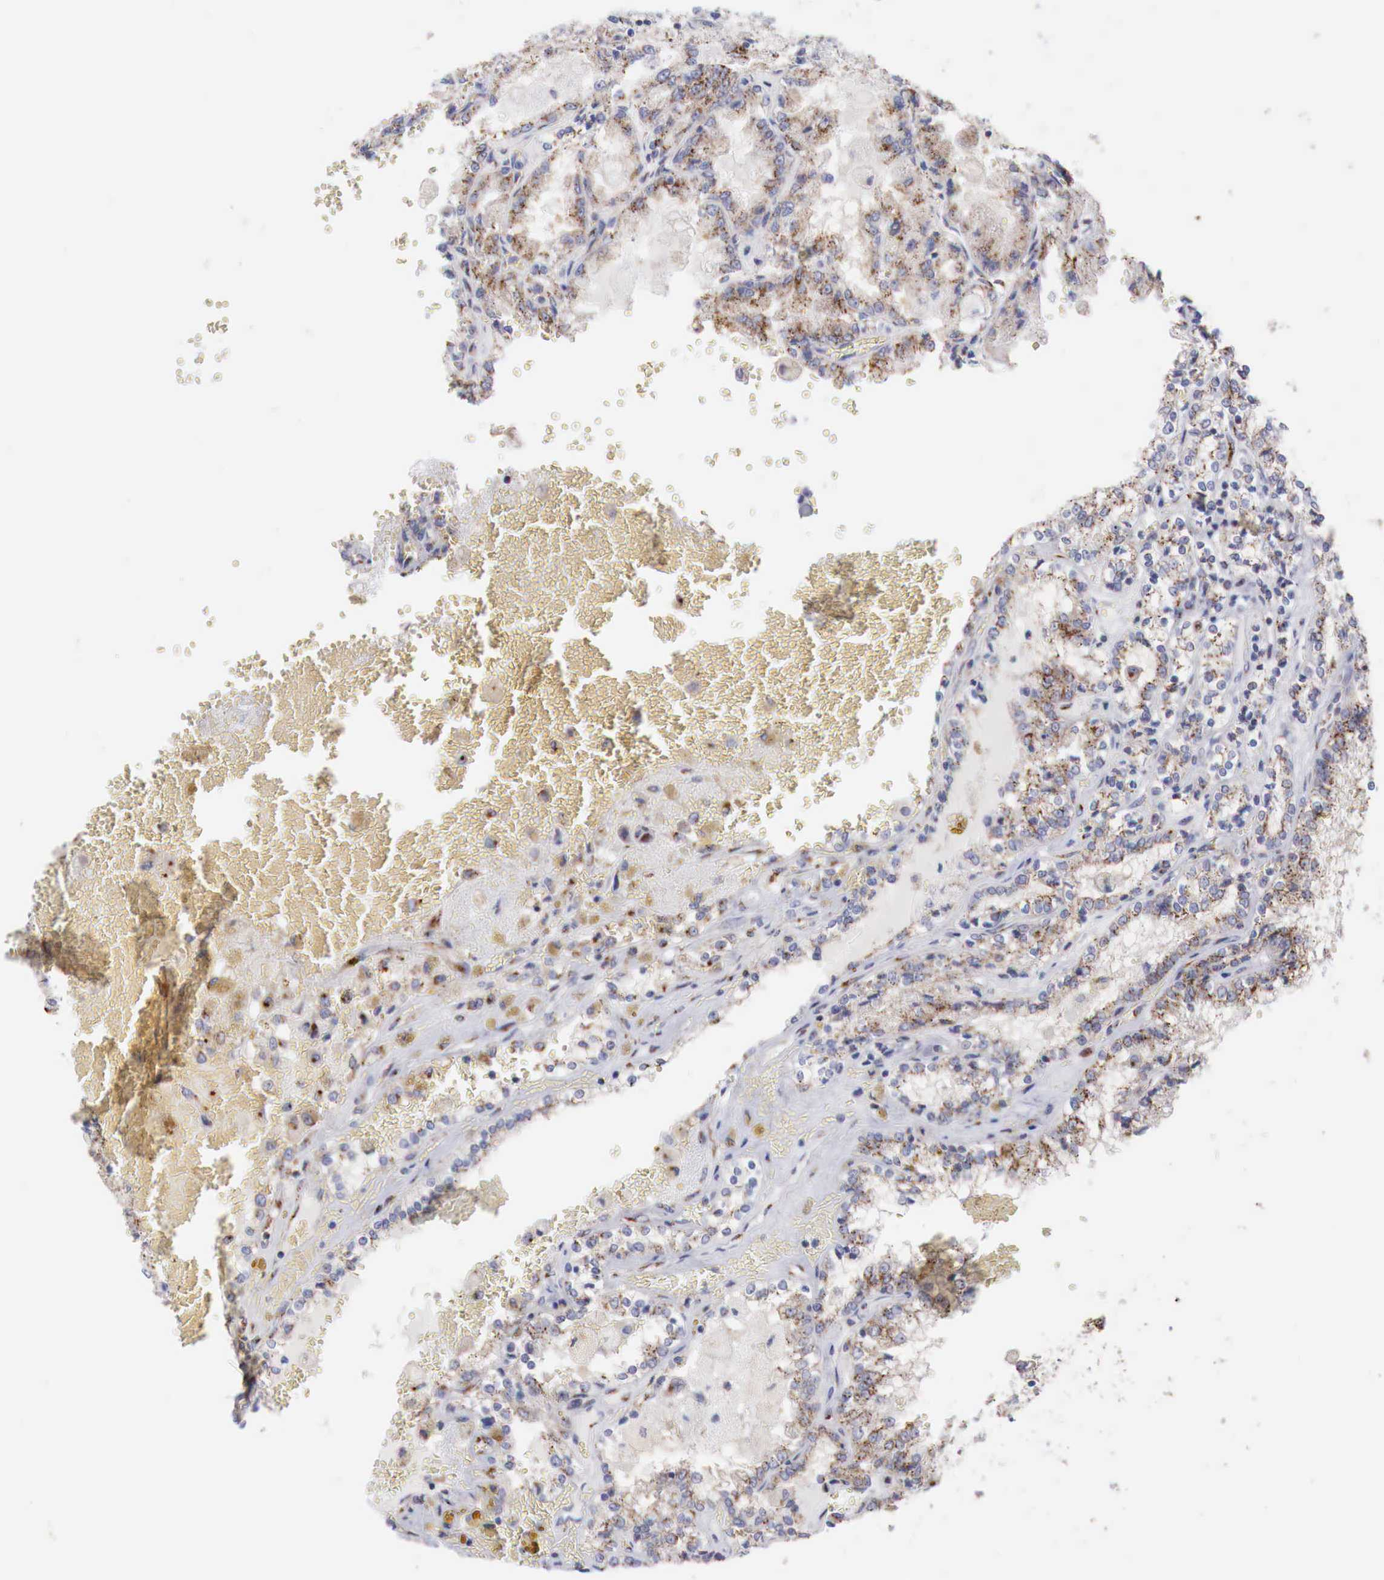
{"staining": {"intensity": "moderate", "quantity": "25%-75%", "location": "cytoplasmic/membranous"}, "tissue": "renal cancer", "cell_type": "Tumor cells", "image_type": "cancer", "snomed": [{"axis": "morphology", "description": "Adenocarcinoma, NOS"}, {"axis": "topography", "description": "Kidney"}], "caption": "Human renal cancer stained with a protein marker reveals moderate staining in tumor cells.", "gene": "SYAP1", "patient": {"sex": "female", "age": 56}}